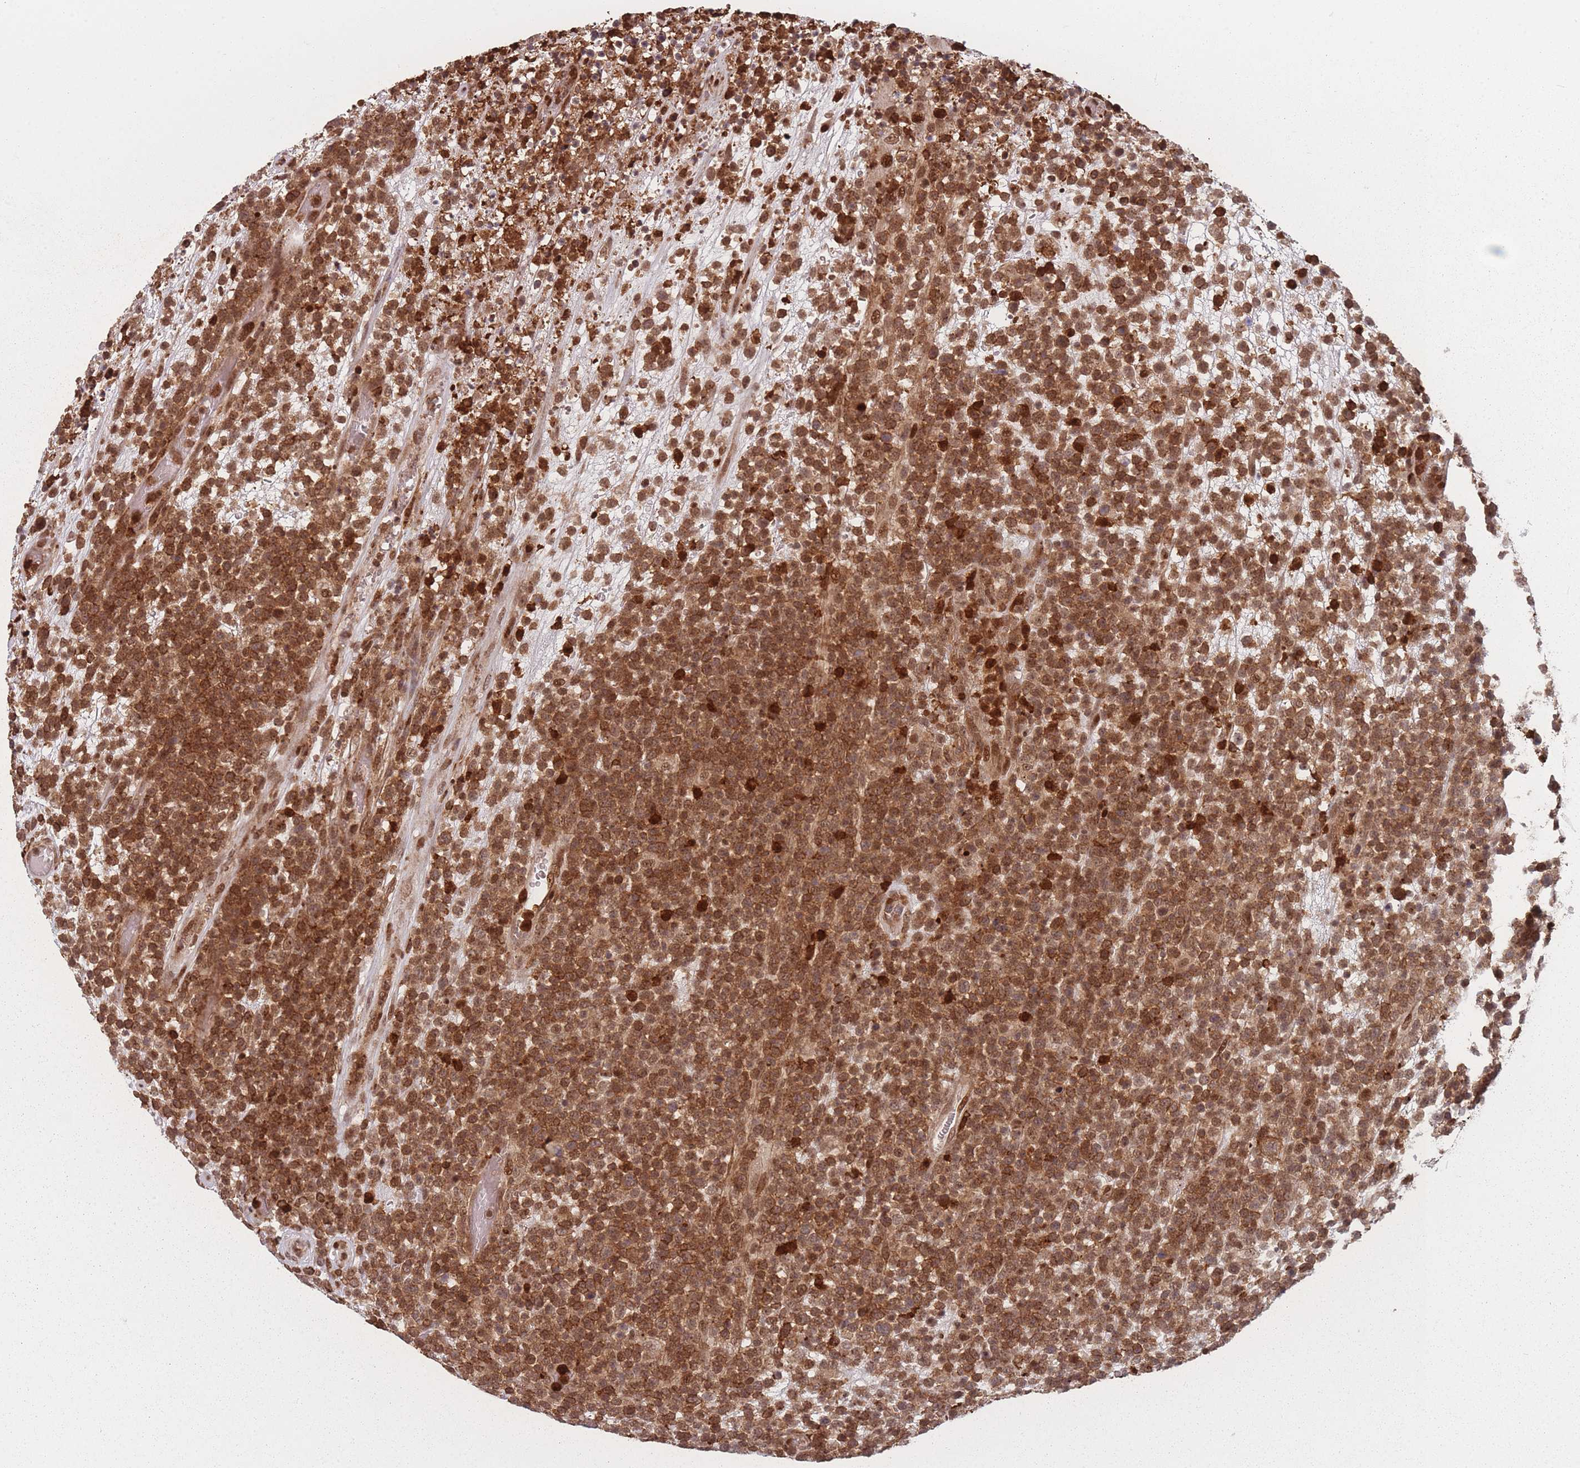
{"staining": {"intensity": "strong", "quantity": ">75%", "location": "cytoplasmic/membranous,nuclear"}, "tissue": "lymphoma", "cell_type": "Tumor cells", "image_type": "cancer", "snomed": [{"axis": "morphology", "description": "Malignant lymphoma, non-Hodgkin's type, High grade"}, {"axis": "topography", "description": "Colon"}], "caption": "Strong cytoplasmic/membranous and nuclear positivity is appreciated in approximately >75% of tumor cells in lymphoma.", "gene": "WDR55", "patient": {"sex": "female", "age": 53}}